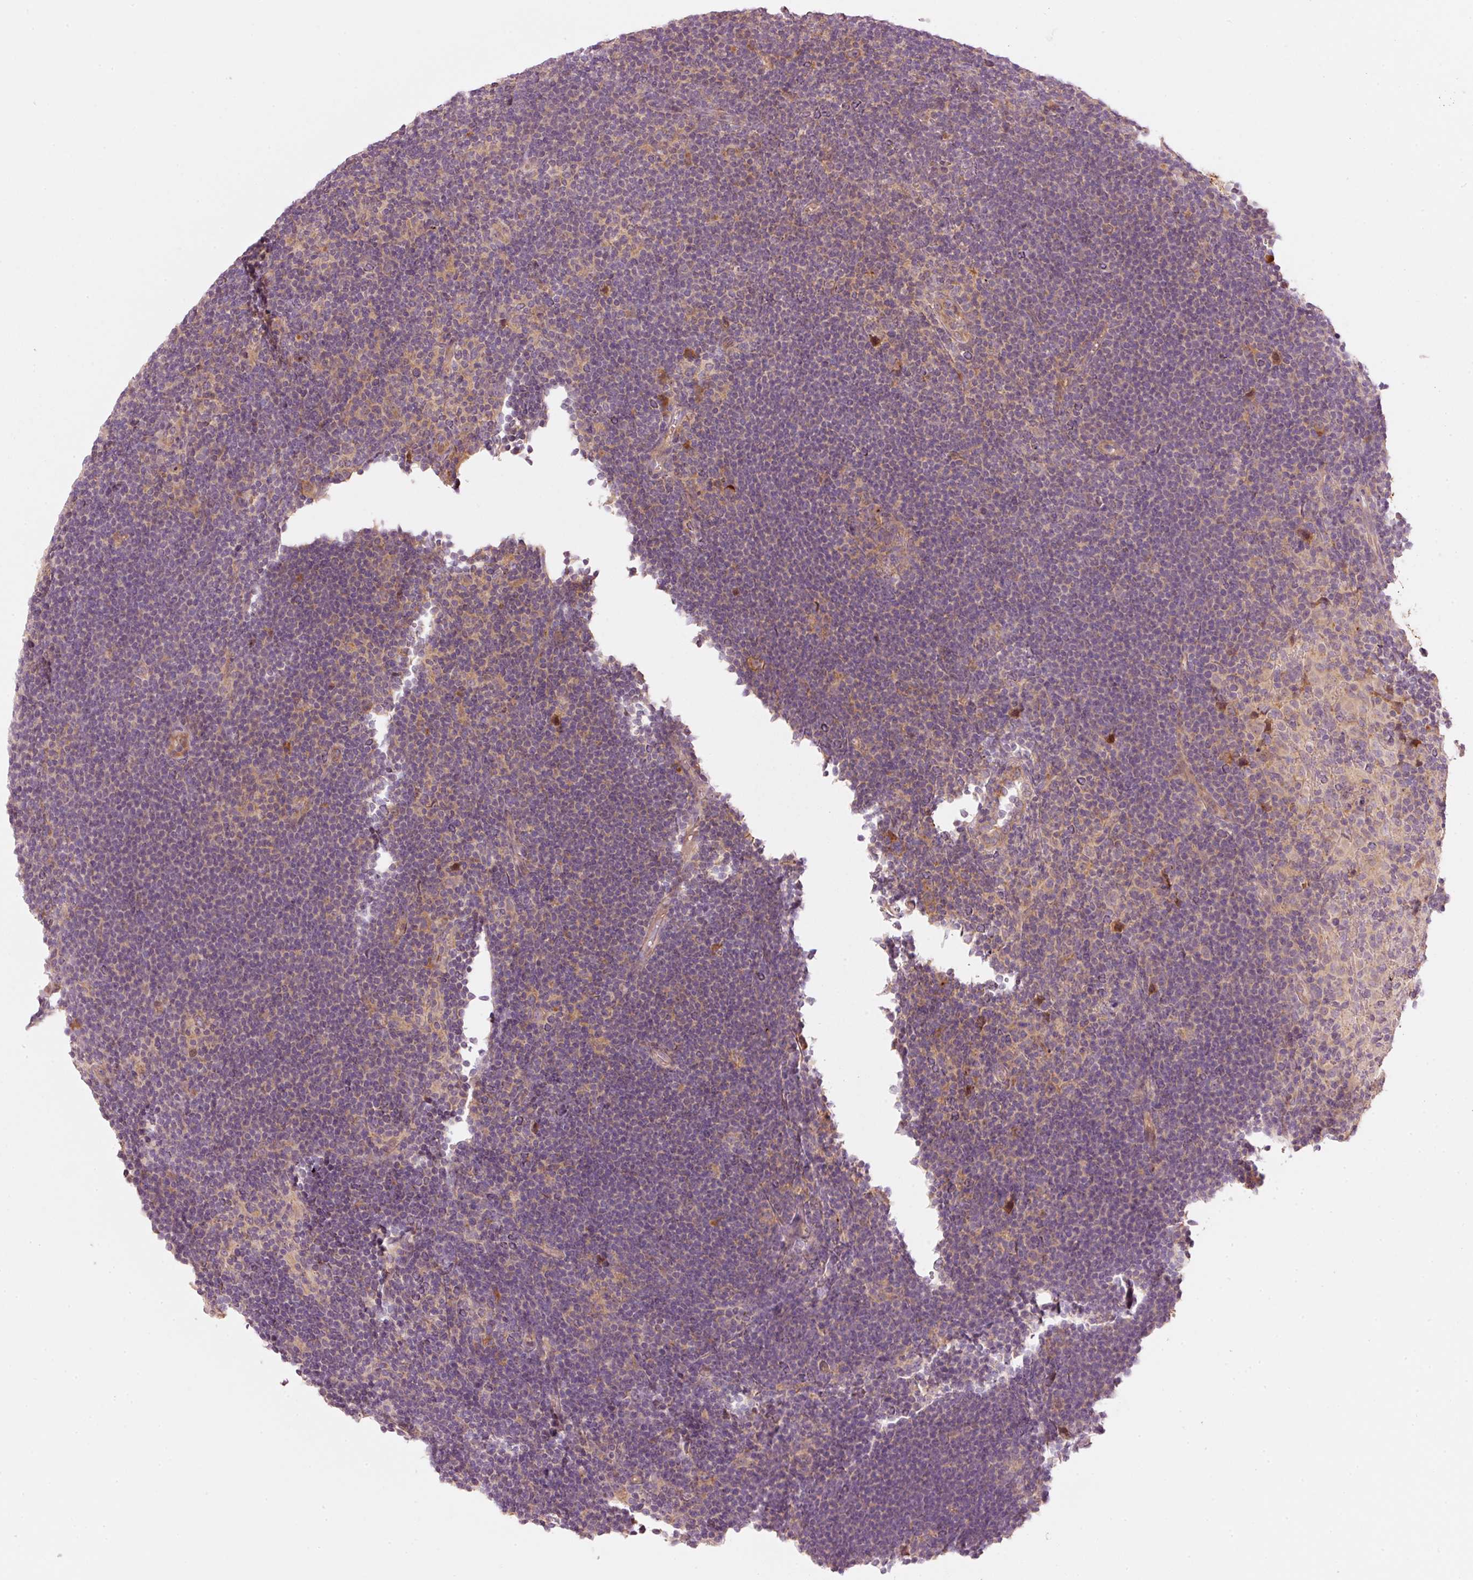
{"staining": {"intensity": "negative", "quantity": "none", "location": "none"}, "tissue": "lymphoma", "cell_type": "Tumor cells", "image_type": "cancer", "snomed": [{"axis": "morphology", "description": "Hodgkin's disease, NOS"}, {"axis": "topography", "description": "Lymph node"}], "caption": "Immunohistochemistry micrograph of lymphoma stained for a protein (brown), which reveals no positivity in tumor cells.", "gene": "MAP10", "patient": {"sex": "female", "age": 57}}